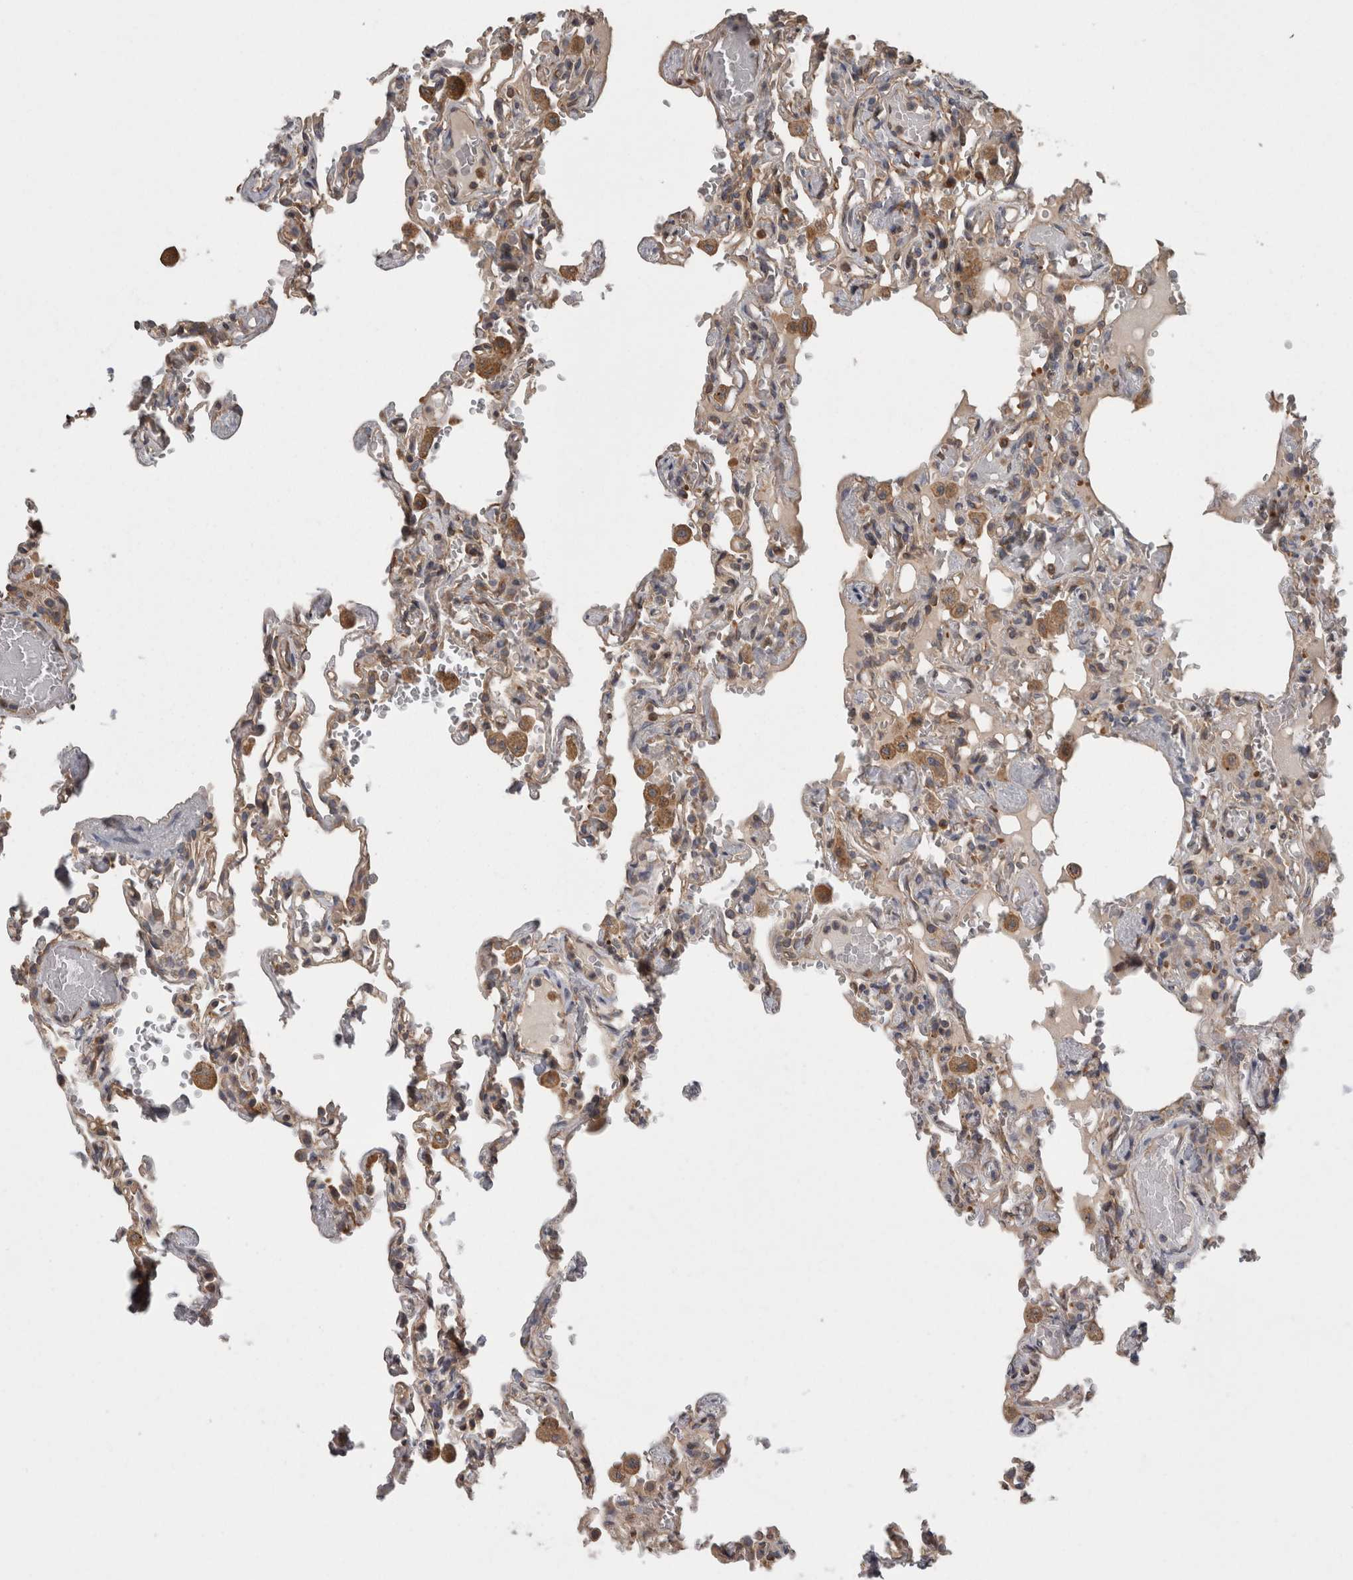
{"staining": {"intensity": "moderate", "quantity": "25%-75%", "location": "cytoplasmic/membranous"}, "tissue": "lung", "cell_type": "Alveolar cells", "image_type": "normal", "snomed": [{"axis": "morphology", "description": "Normal tissue, NOS"}, {"axis": "topography", "description": "Lung"}], "caption": "Brown immunohistochemical staining in normal lung displays moderate cytoplasmic/membranous staining in about 25%-75% of alveolar cells. (Stains: DAB in brown, nuclei in blue, Microscopy: brightfield microscopy at high magnification).", "gene": "SMCR8", "patient": {"sex": "male", "age": 21}}